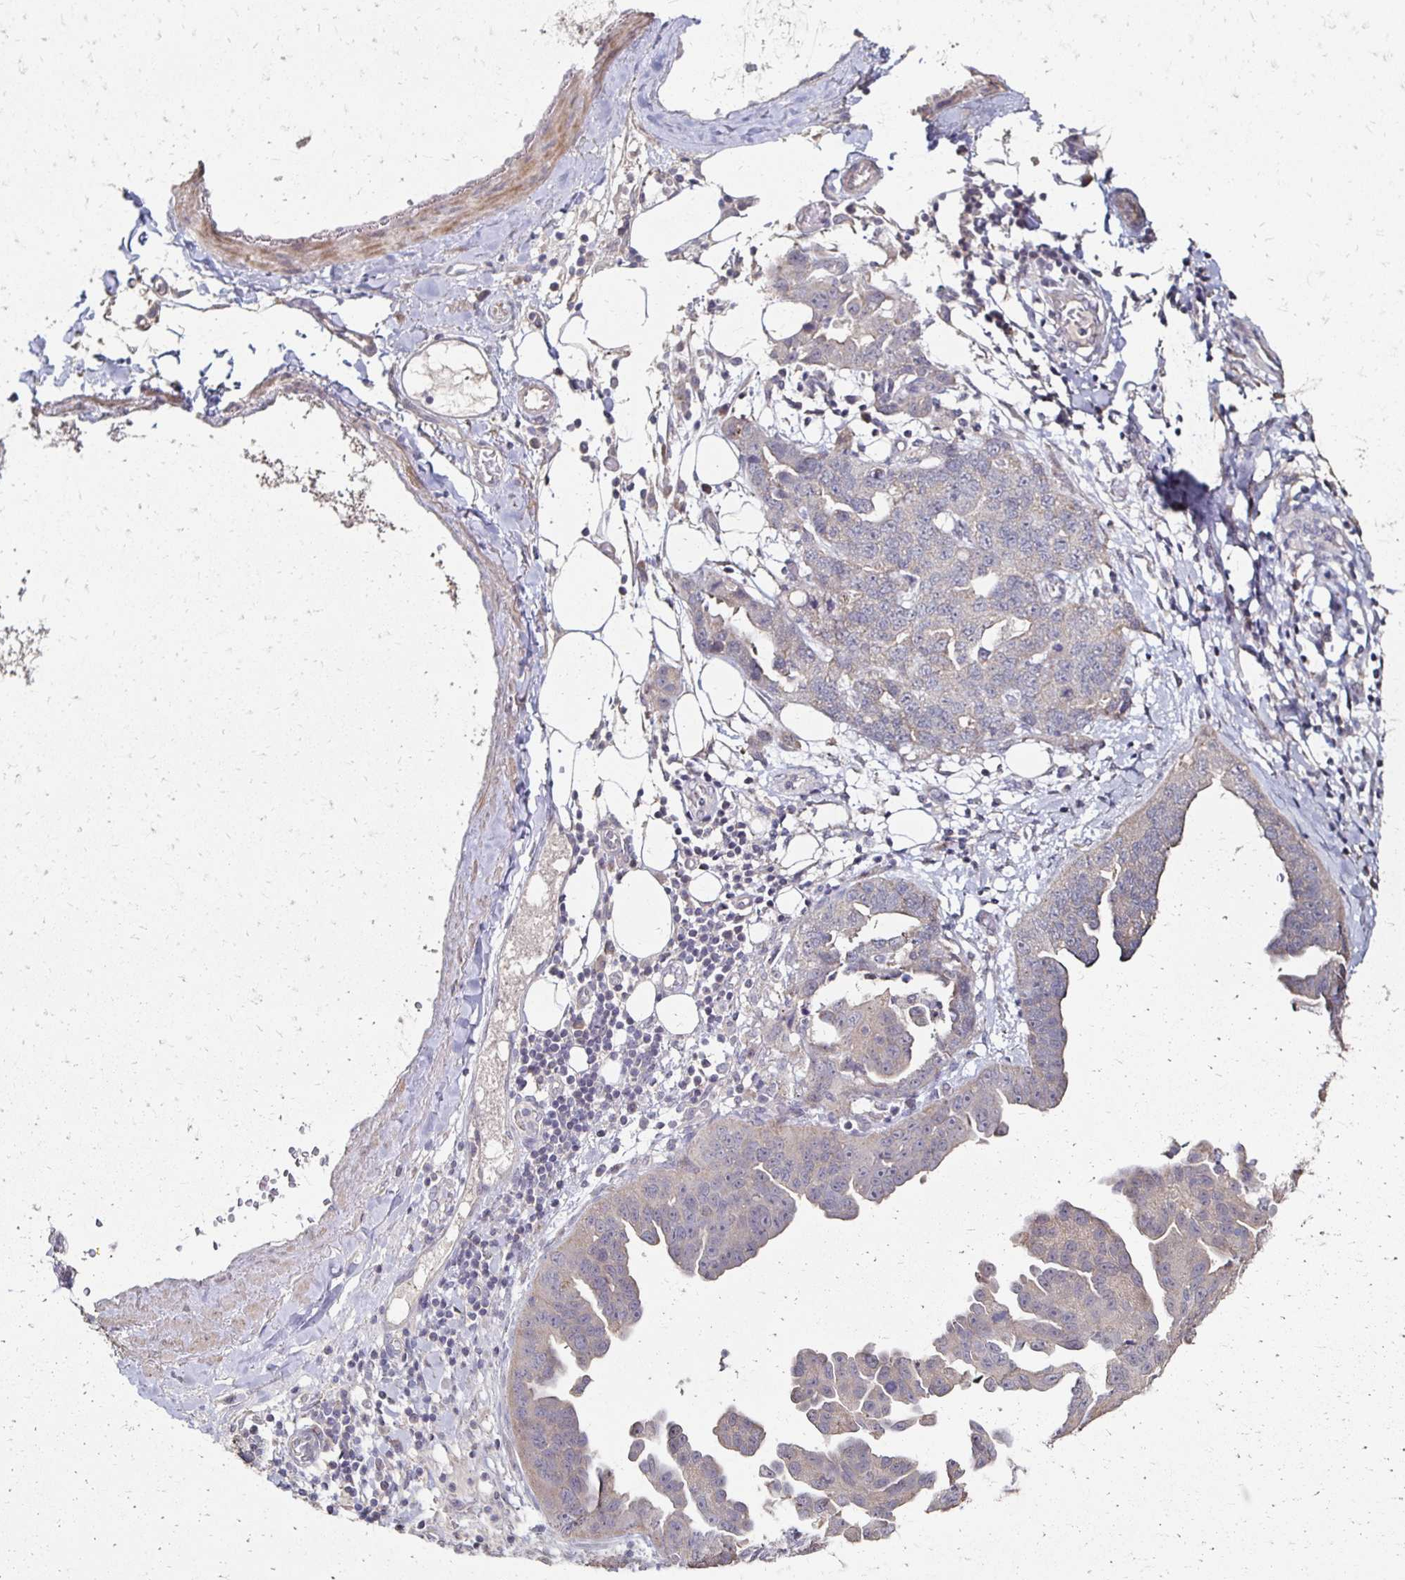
{"staining": {"intensity": "negative", "quantity": "none", "location": "none"}, "tissue": "ovarian cancer", "cell_type": "Tumor cells", "image_type": "cancer", "snomed": [{"axis": "morphology", "description": "Cystadenocarcinoma, serous, NOS"}, {"axis": "topography", "description": "Ovary"}], "caption": "Human ovarian cancer stained for a protein using IHC reveals no staining in tumor cells.", "gene": "ZNF727", "patient": {"sex": "female", "age": 75}}